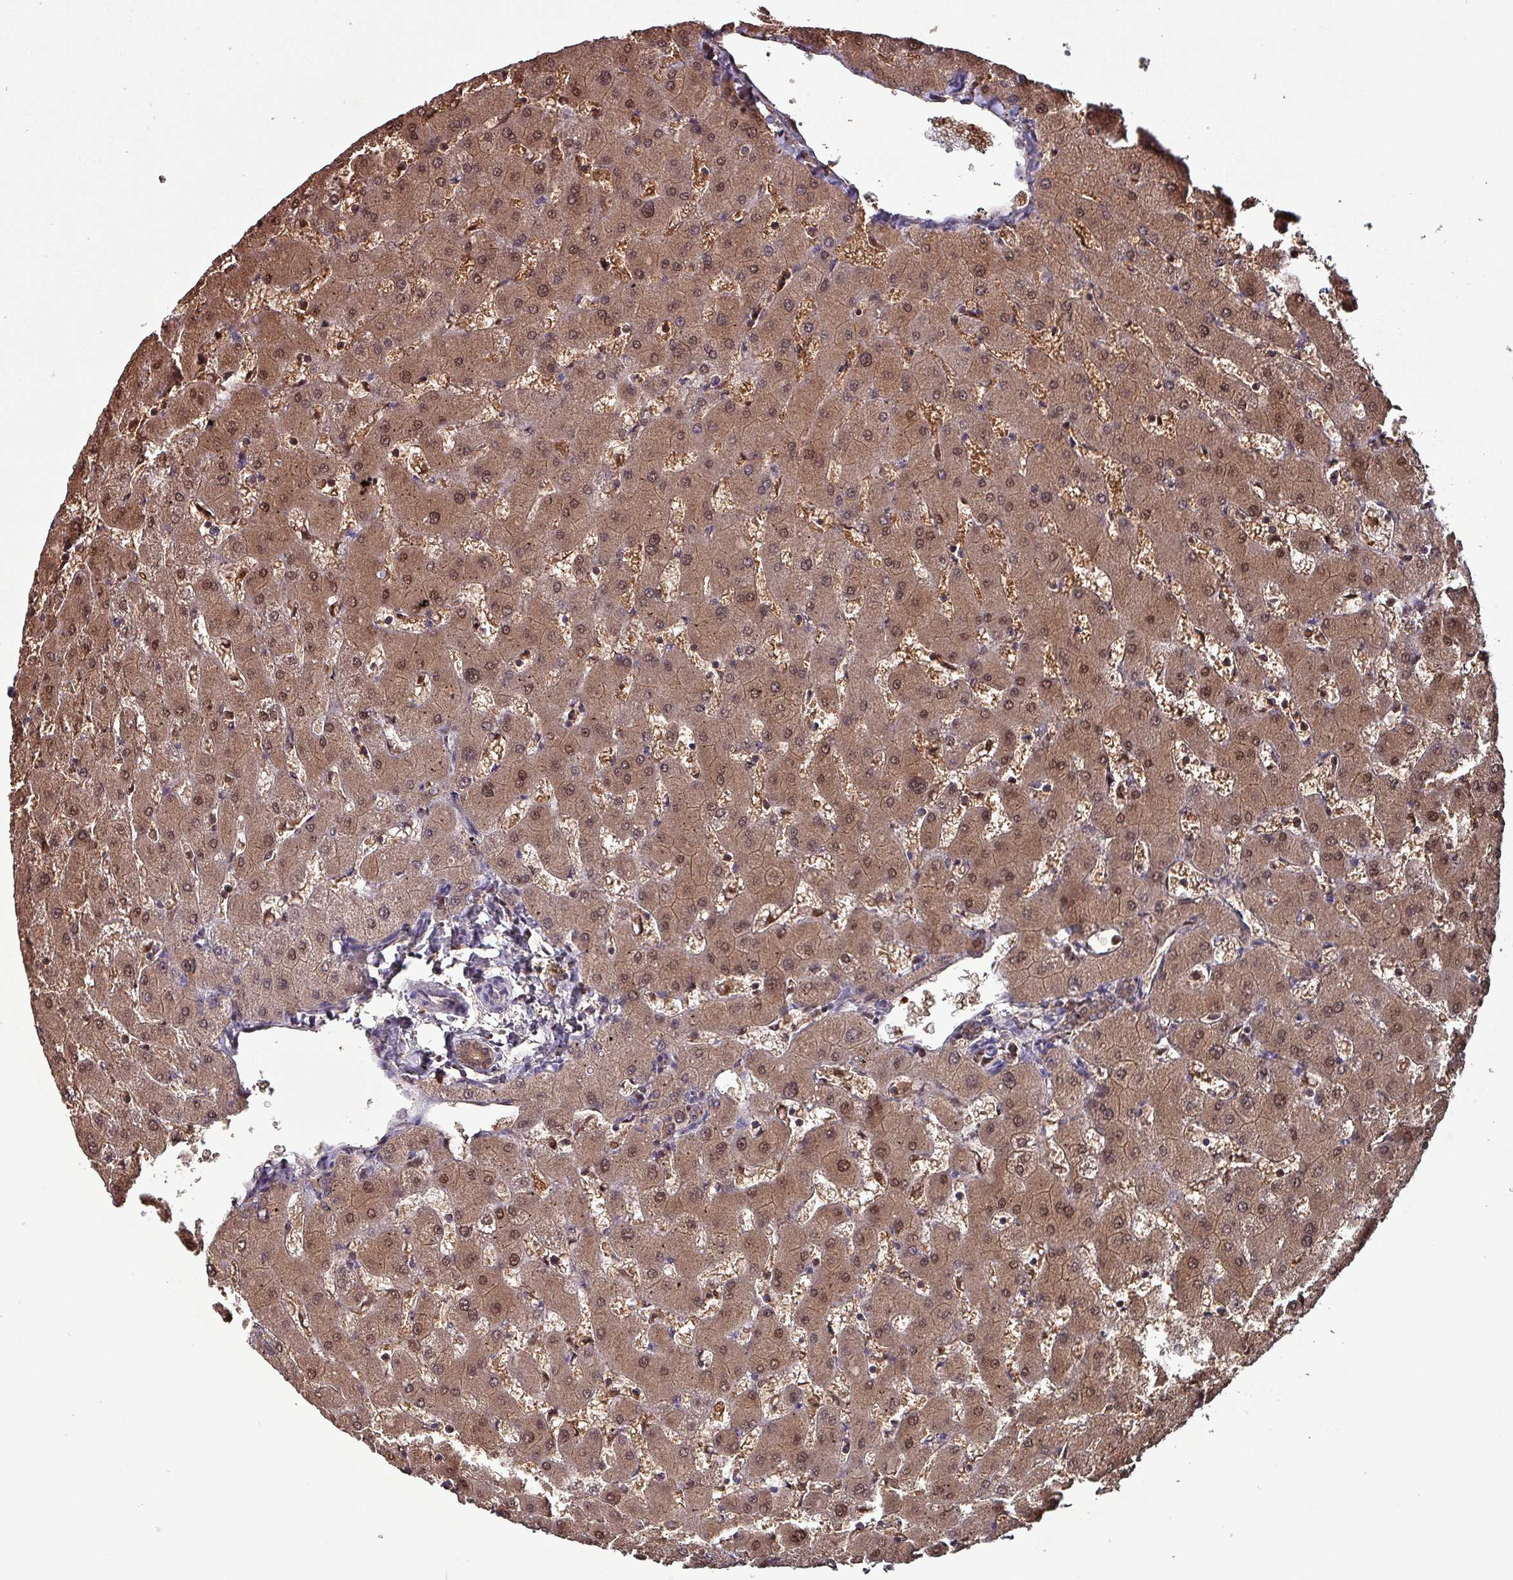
{"staining": {"intensity": "moderate", "quantity": ">75%", "location": "cytoplasmic/membranous,nuclear"}, "tissue": "liver", "cell_type": "Cholangiocytes", "image_type": "normal", "snomed": [{"axis": "morphology", "description": "Normal tissue, NOS"}, {"axis": "topography", "description": "Liver"}], "caption": "About >75% of cholangiocytes in unremarkable human liver exhibit moderate cytoplasmic/membranous,nuclear protein expression as visualized by brown immunohistochemical staining.", "gene": "PSMB8", "patient": {"sex": "female", "age": 63}}